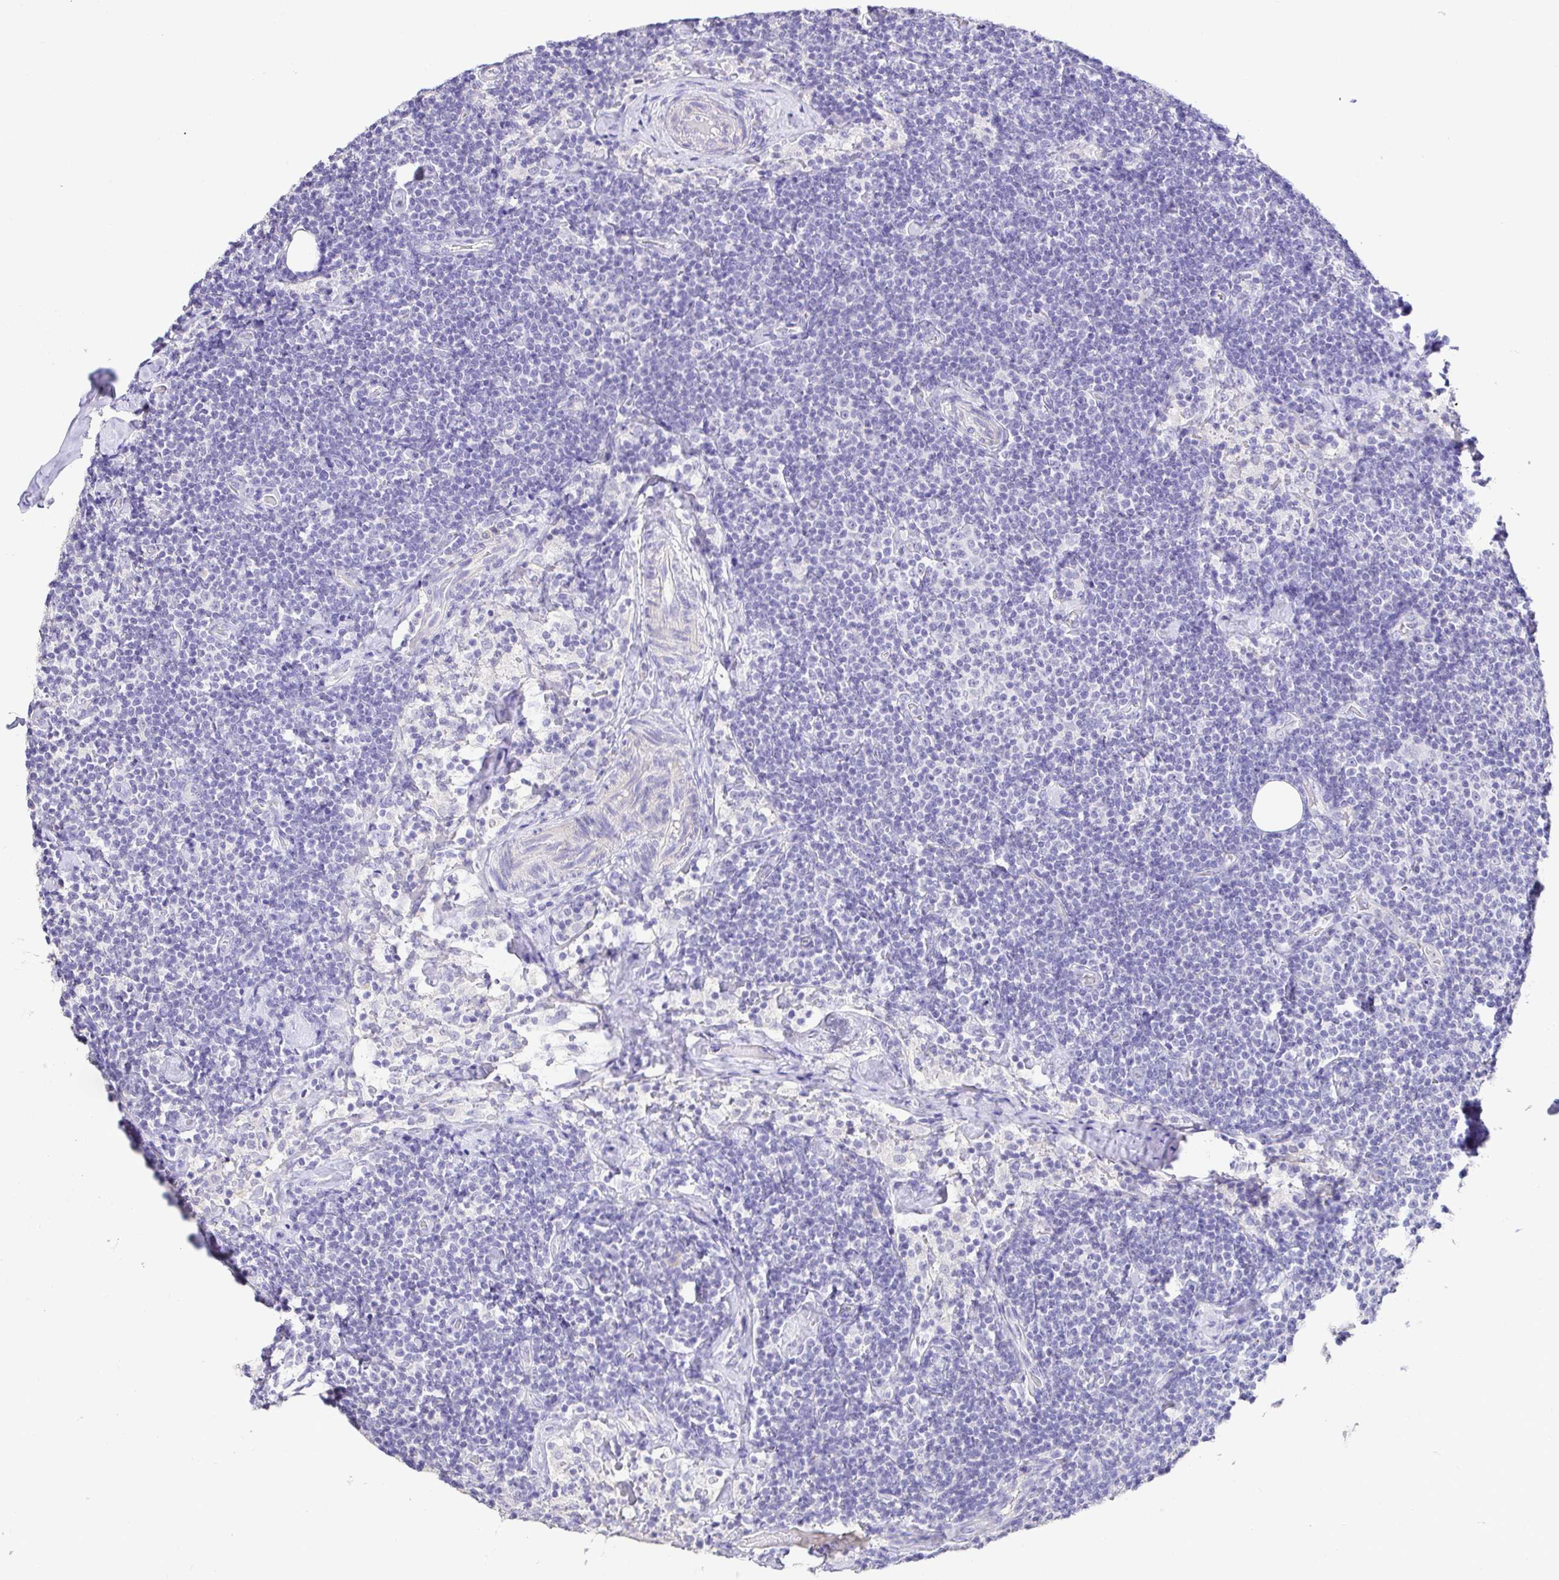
{"staining": {"intensity": "negative", "quantity": "none", "location": "none"}, "tissue": "lymphoma", "cell_type": "Tumor cells", "image_type": "cancer", "snomed": [{"axis": "morphology", "description": "Malignant lymphoma, non-Hodgkin's type, Low grade"}, {"axis": "topography", "description": "Lymph node"}], "caption": "Immunohistochemistry (IHC) of human lymphoma shows no staining in tumor cells.", "gene": "CDO1", "patient": {"sex": "male", "age": 81}}